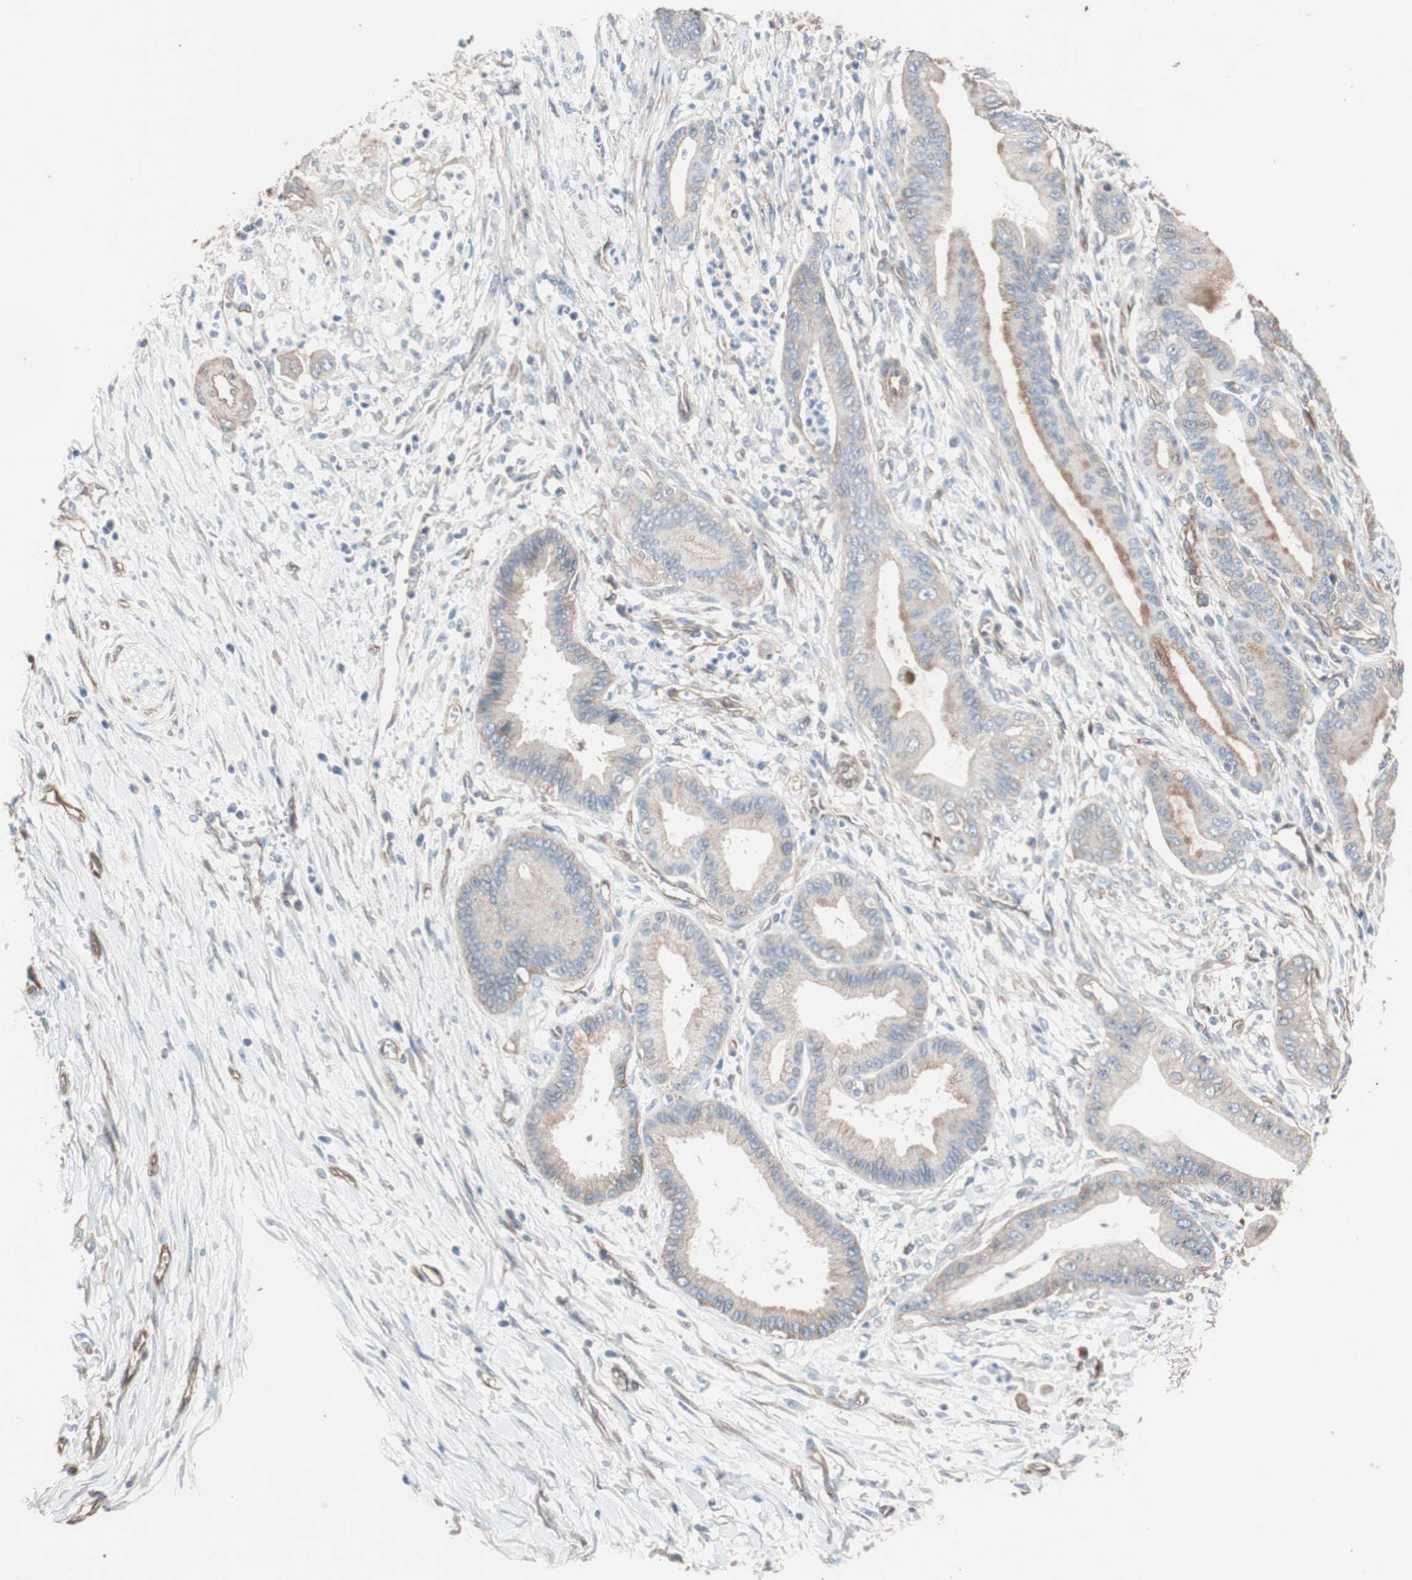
{"staining": {"intensity": "weak", "quantity": "25%-75%", "location": "cytoplasmic/membranous"}, "tissue": "pancreatic cancer", "cell_type": "Tumor cells", "image_type": "cancer", "snomed": [{"axis": "morphology", "description": "Adenocarcinoma, NOS"}, {"axis": "topography", "description": "Pancreas"}], "caption": "An immunohistochemistry (IHC) image of neoplastic tissue is shown. Protein staining in brown shows weak cytoplasmic/membranous positivity in pancreatic cancer within tumor cells. Ihc stains the protein of interest in brown and the nuclei are stained blue.", "gene": "SPINT1", "patient": {"sex": "male", "age": 59}}